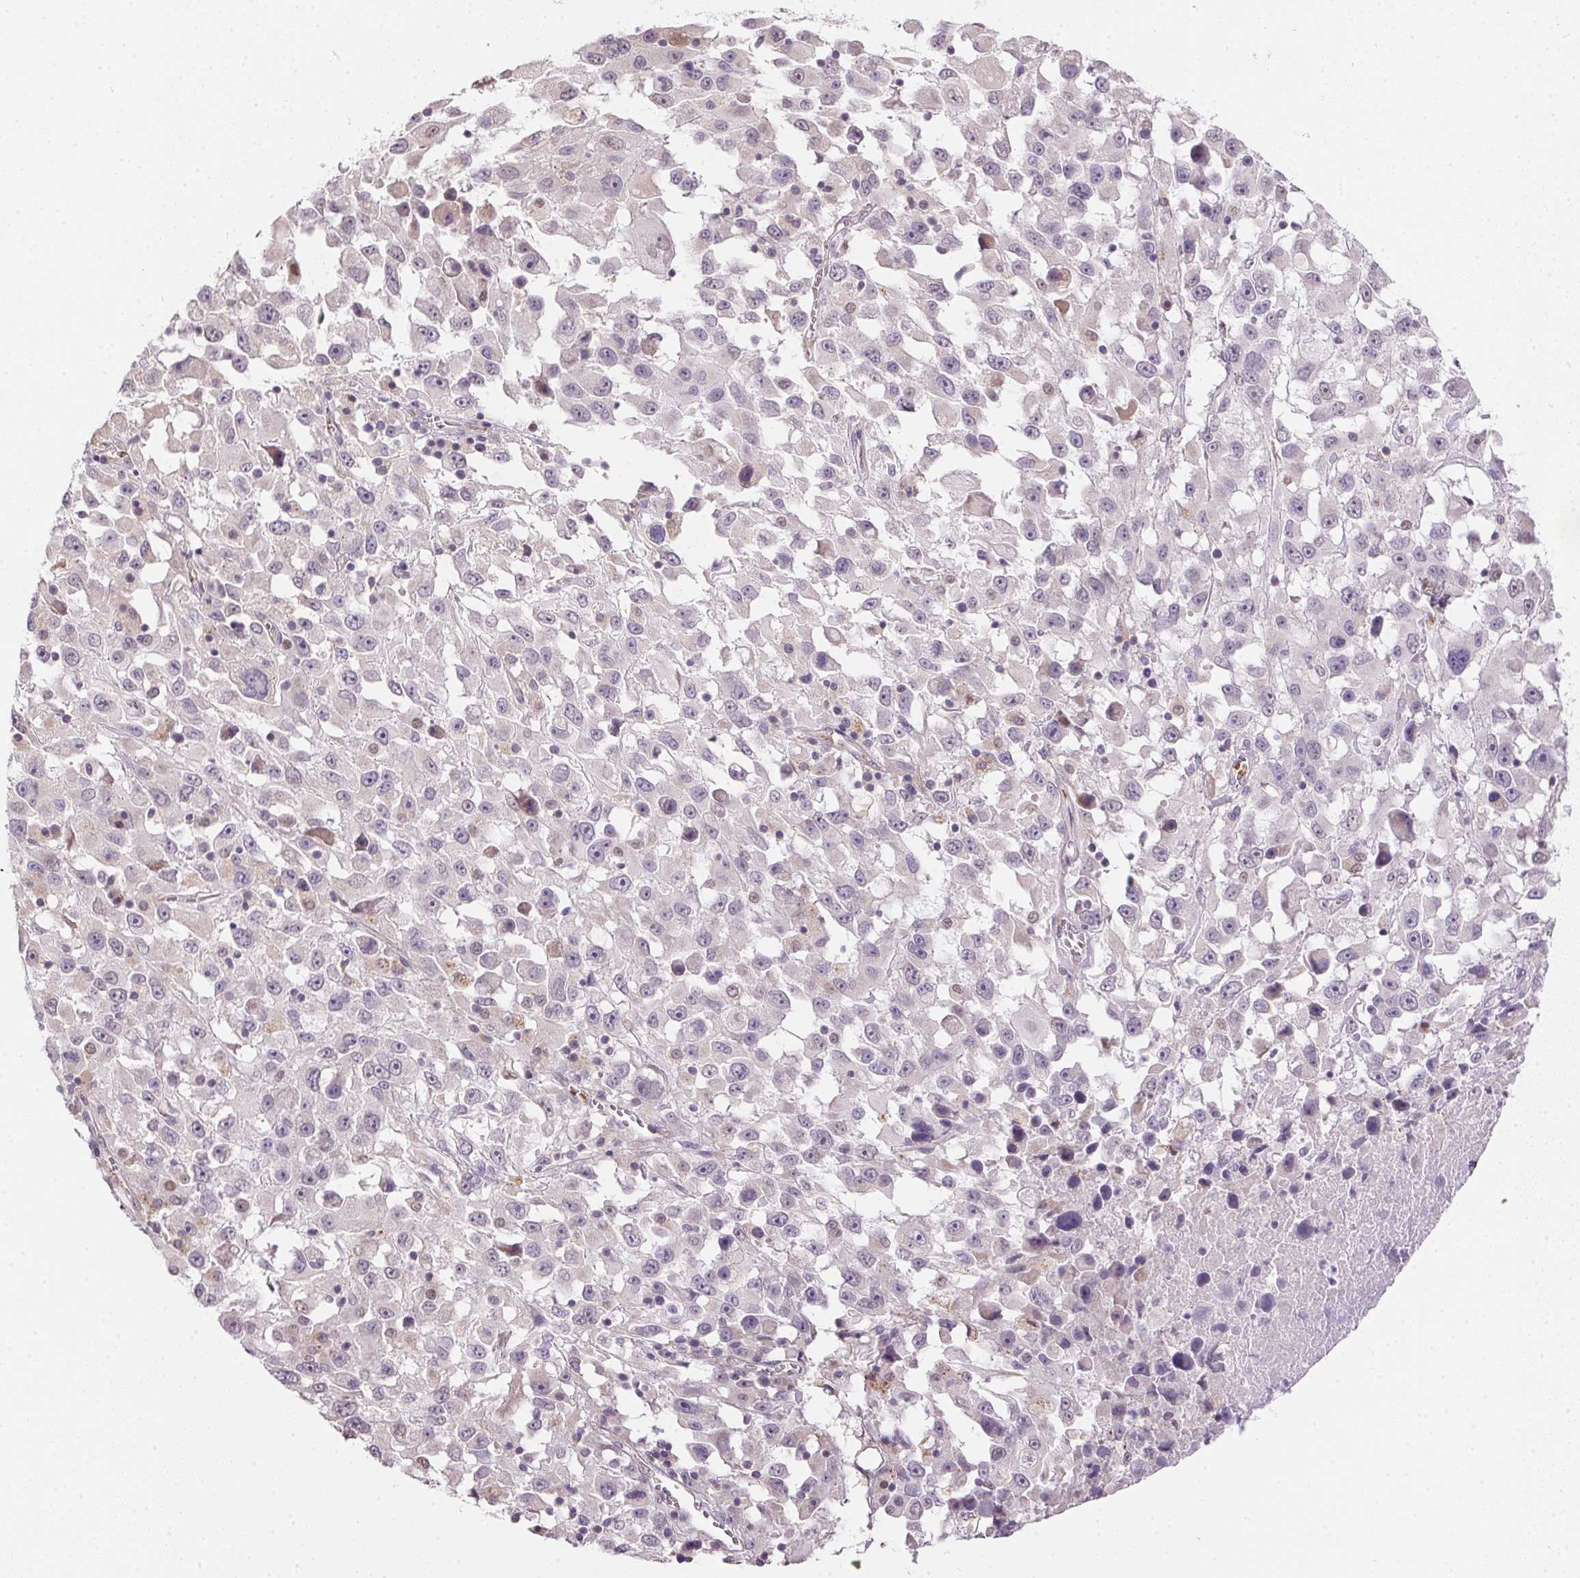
{"staining": {"intensity": "negative", "quantity": "none", "location": "none"}, "tissue": "melanoma", "cell_type": "Tumor cells", "image_type": "cancer", "snomed": [{"axis": "morphology", "description": "Malignant melanoma, Metastatic site"}, {"axis": "topography", "description": "Soft tissue"}], "caption": "Protein analysis of malignant melanoma (metastatic site) shows no significant expression in tumor cells. The staining was performed using DAB (3,3'-diaminobenzidine) to visualize the protein expression in brown, while the nuclei were stained in blue with hematoxylin (Magnification: 20x).", "gene": "METTL13", "patient": {"sex": "male", "age": 50}}